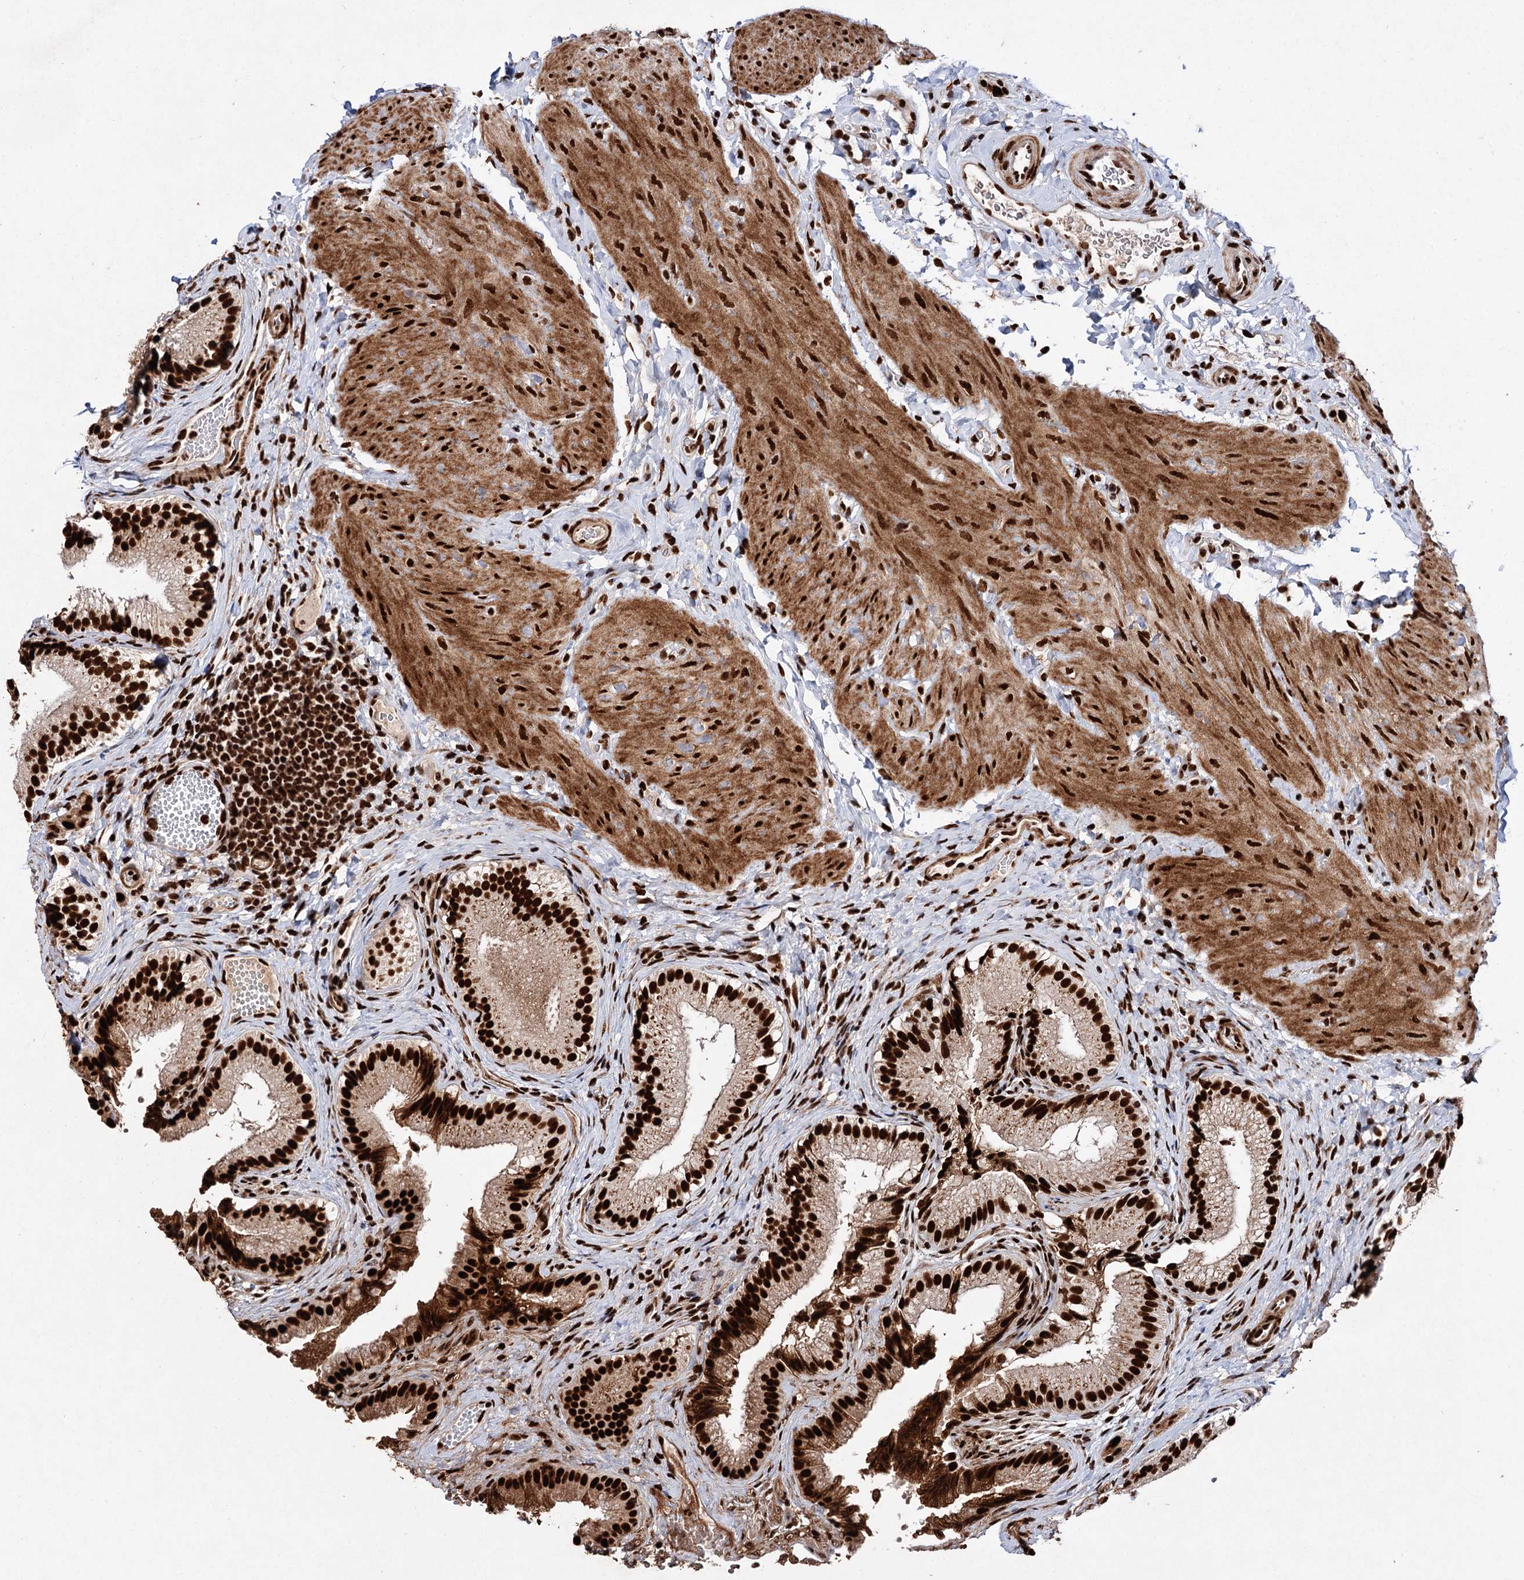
{"staining": {"intensity": "strong", "quantity": ">75%", "location": "nuclear"}, "tissue": "gallbladder", "cell_type": "Glandular cells", "image_type": "normal", "snomed": [{"axis": "morphology", "description": "Normal tissue, NOS"}, {"axis": "topography", "description": "Gallbladder"}], "caption": "The immunohistochemical stain labels strong nuclear expression in glandular cells of unremarkable gallbladder.", "gene": "MATR3", "patient": {"sex": "female", "age": 30}}